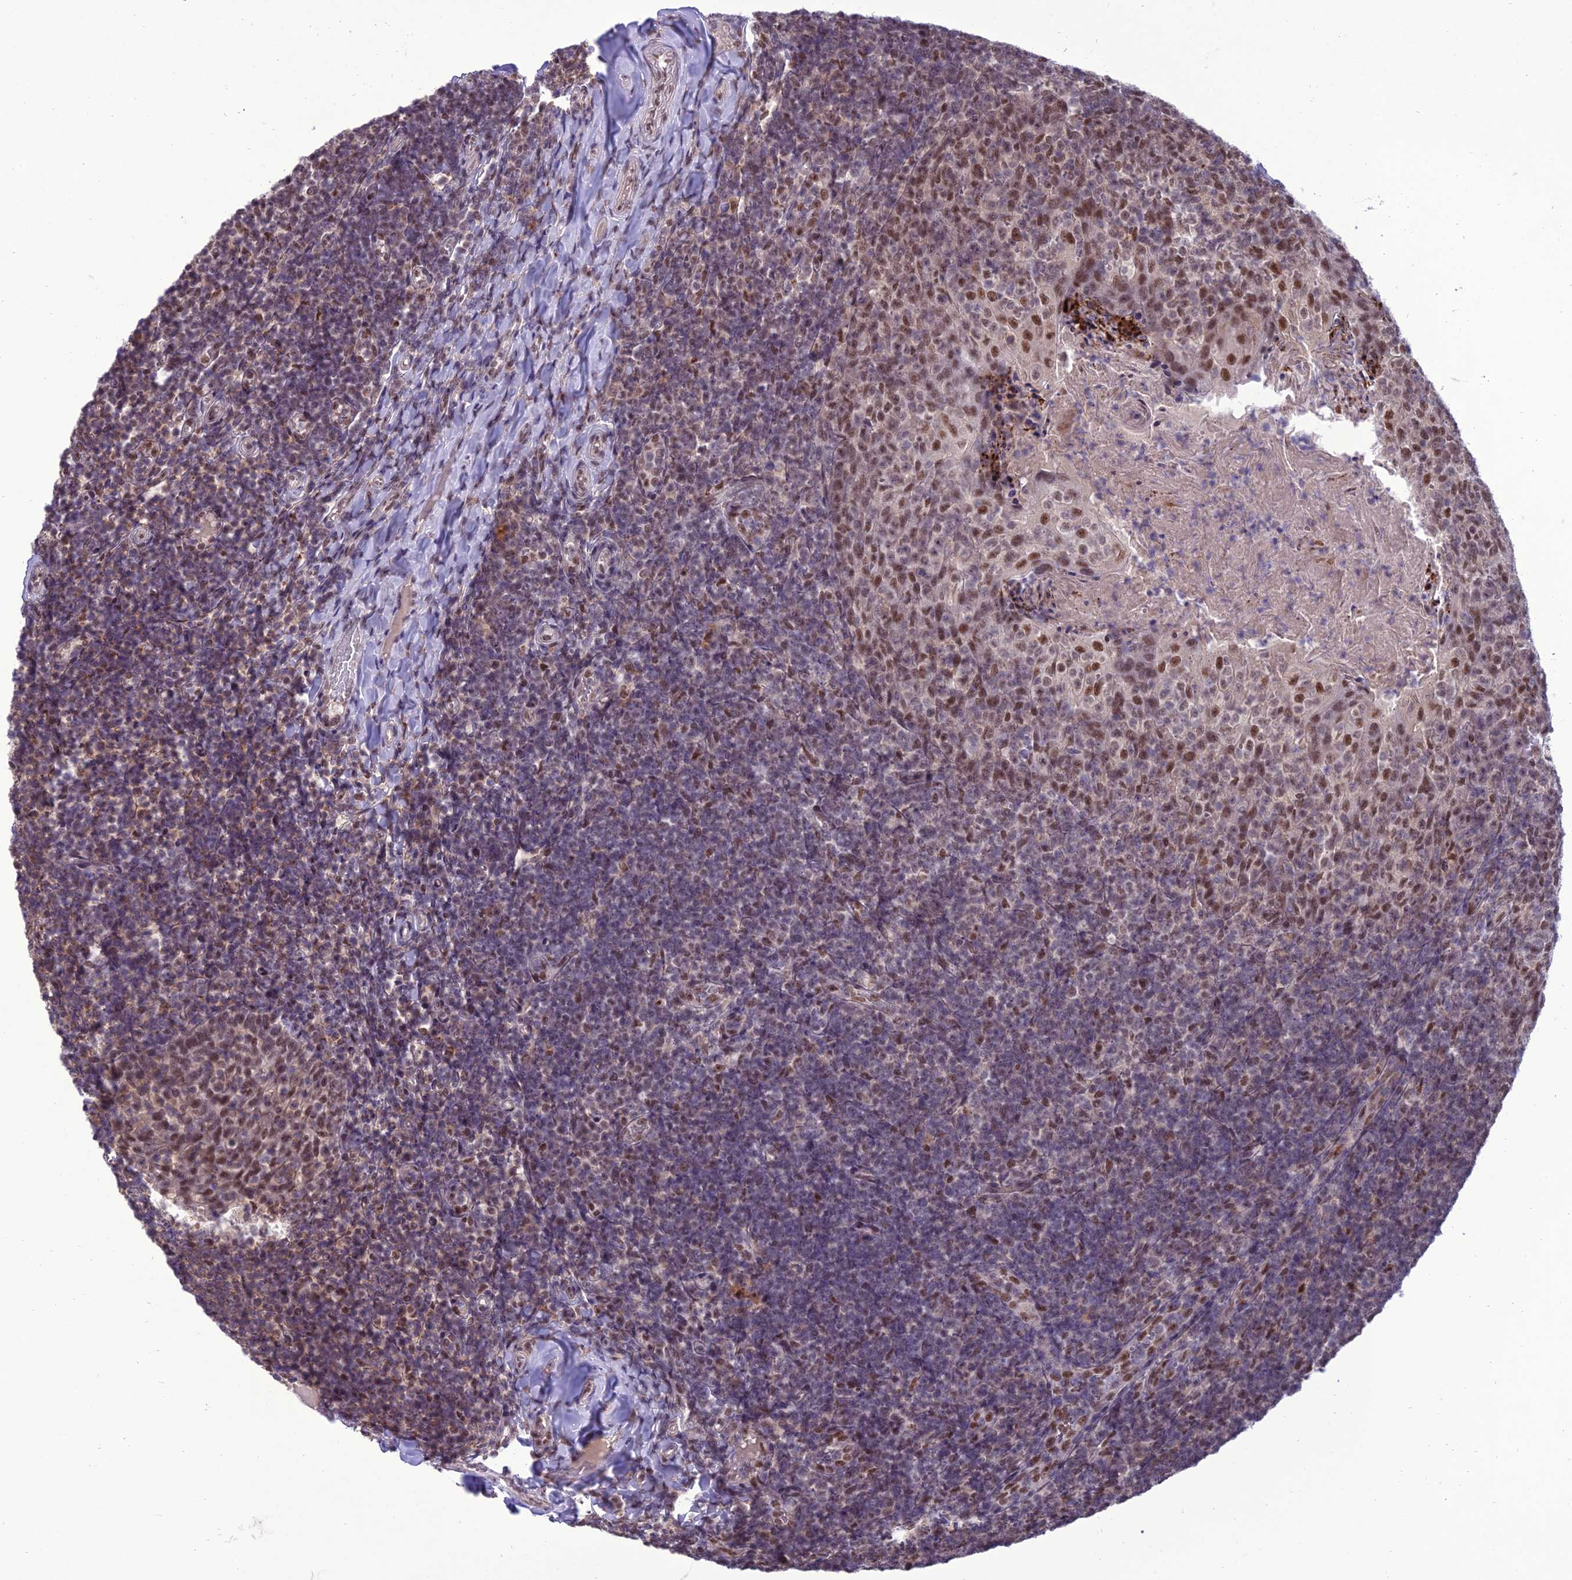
{"staining": {"intensity": "moderate", "quantity": ">75%", "location": "nuclear"}, "tissue": "tonsil", "cell_type": "Germinal center cells", "image_type": "normal", "snomed": [{"axis": "morphology", "description": "Normal tissue, NOS"}, {"axis": "topography", "description": "Tonsil"}], "caption": "Immunohistochemistry (IHC) image of normal tonsil: human tonsil stained using immunohistochemistry displays medium levels of moderate protein expression localized specifically in the nuclear of germinal center cells, appearing as a nuclear brown color.", "gene": "RANBP3", "patient": {"sex": "female", "age": 10}}